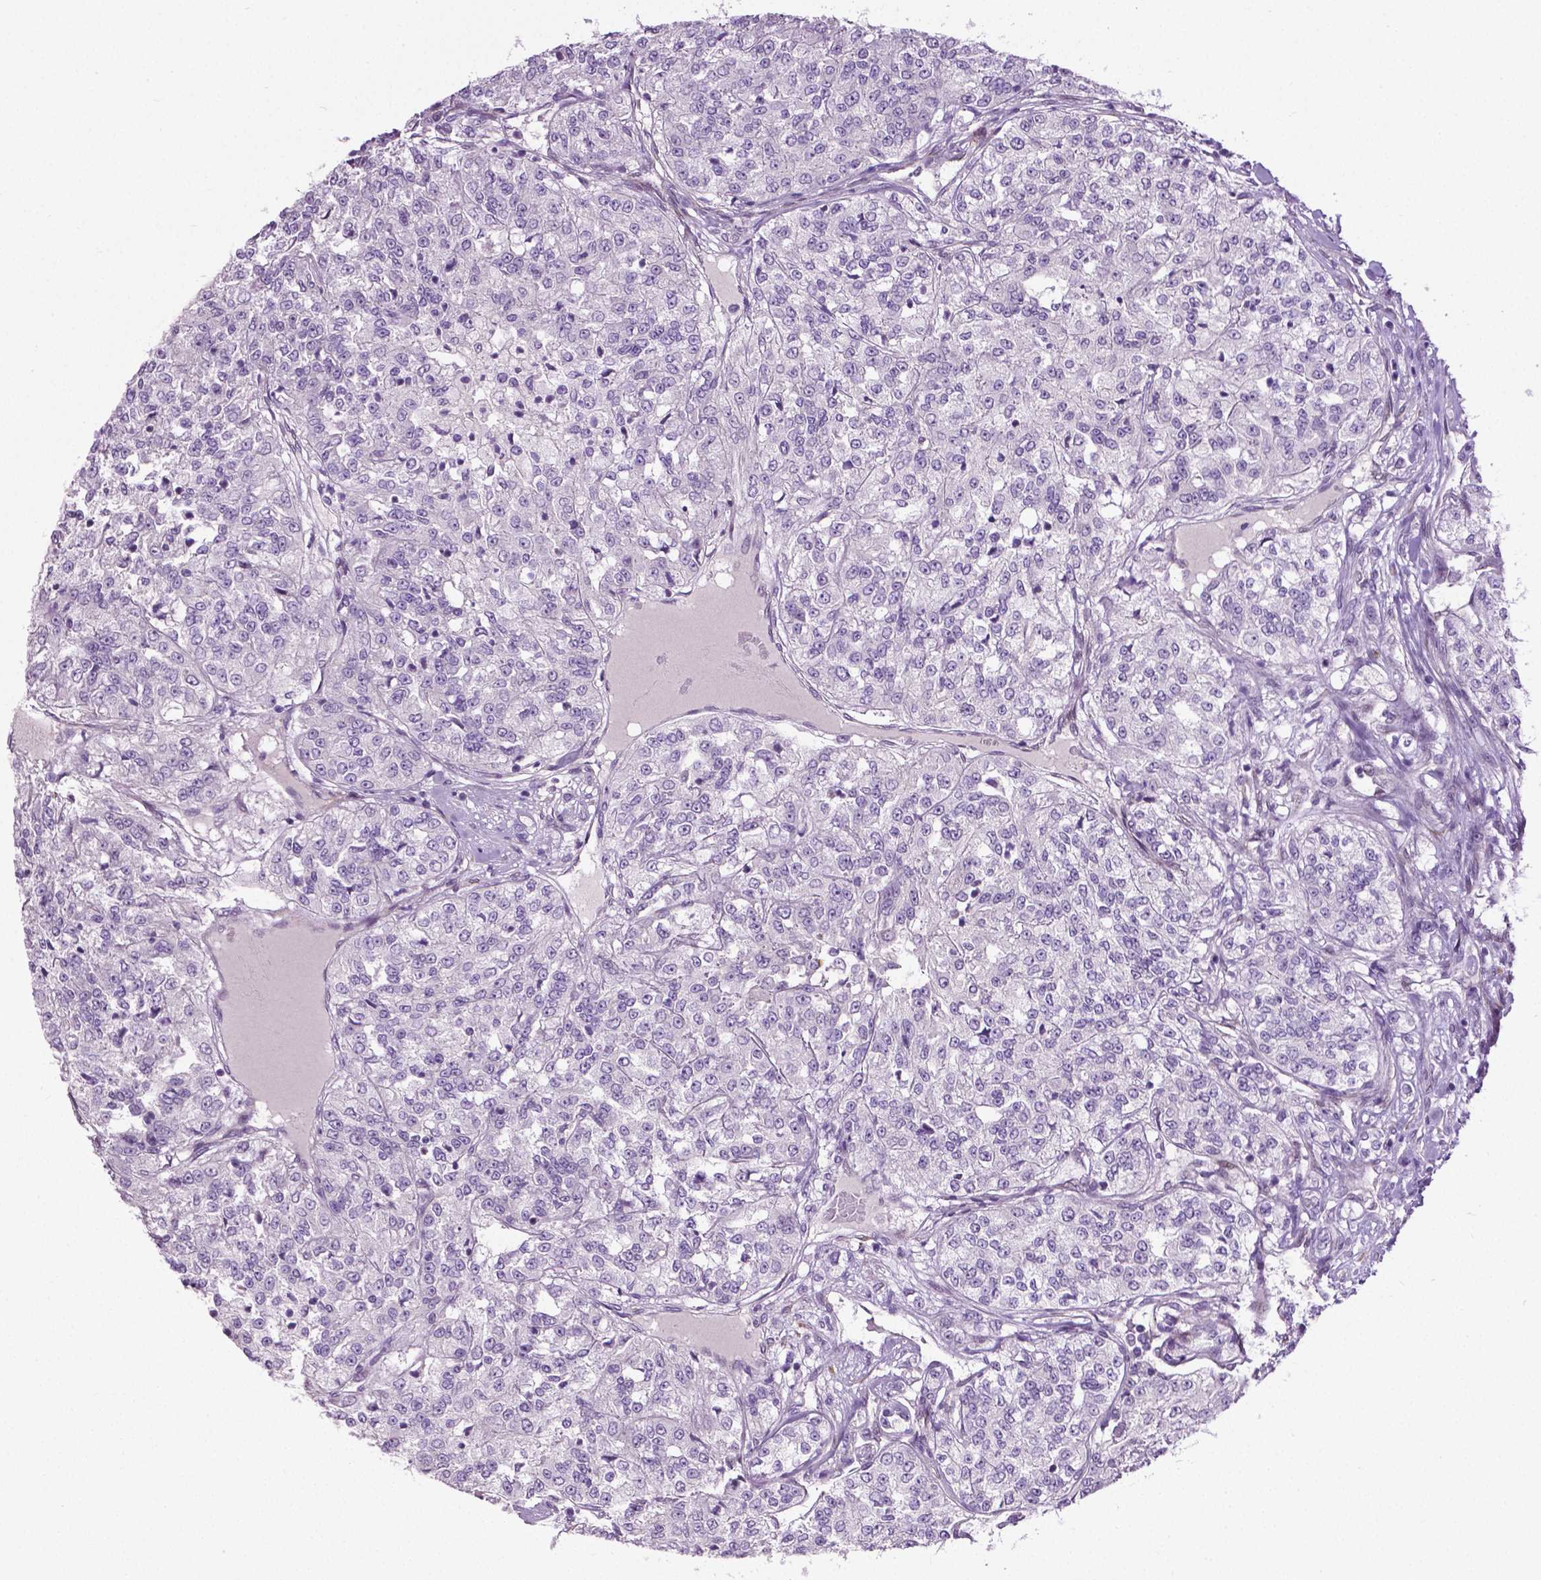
{"staining": {"intensity": "negative", "quantity": "none", "location": "none"}, "tissue": "renal cancer", "cell_type": "Tumor cells", "image_type": "cancer", "snomed": [{"axis": "morphology", "description": "Adenocarcinoma, NOS"}, {"axis": "topography", "description": "Kidney"}], "caption": "There is no significant staining in tumor cells of renal cancer (adenocarcinoma). Brightfield microscopy of immunohistochemistry stained with DAB (brown) and hematoxylin (blue), captured at high magnification.", "gene": "PTGER3", "patient": {"sex": "female", "age": 63}}